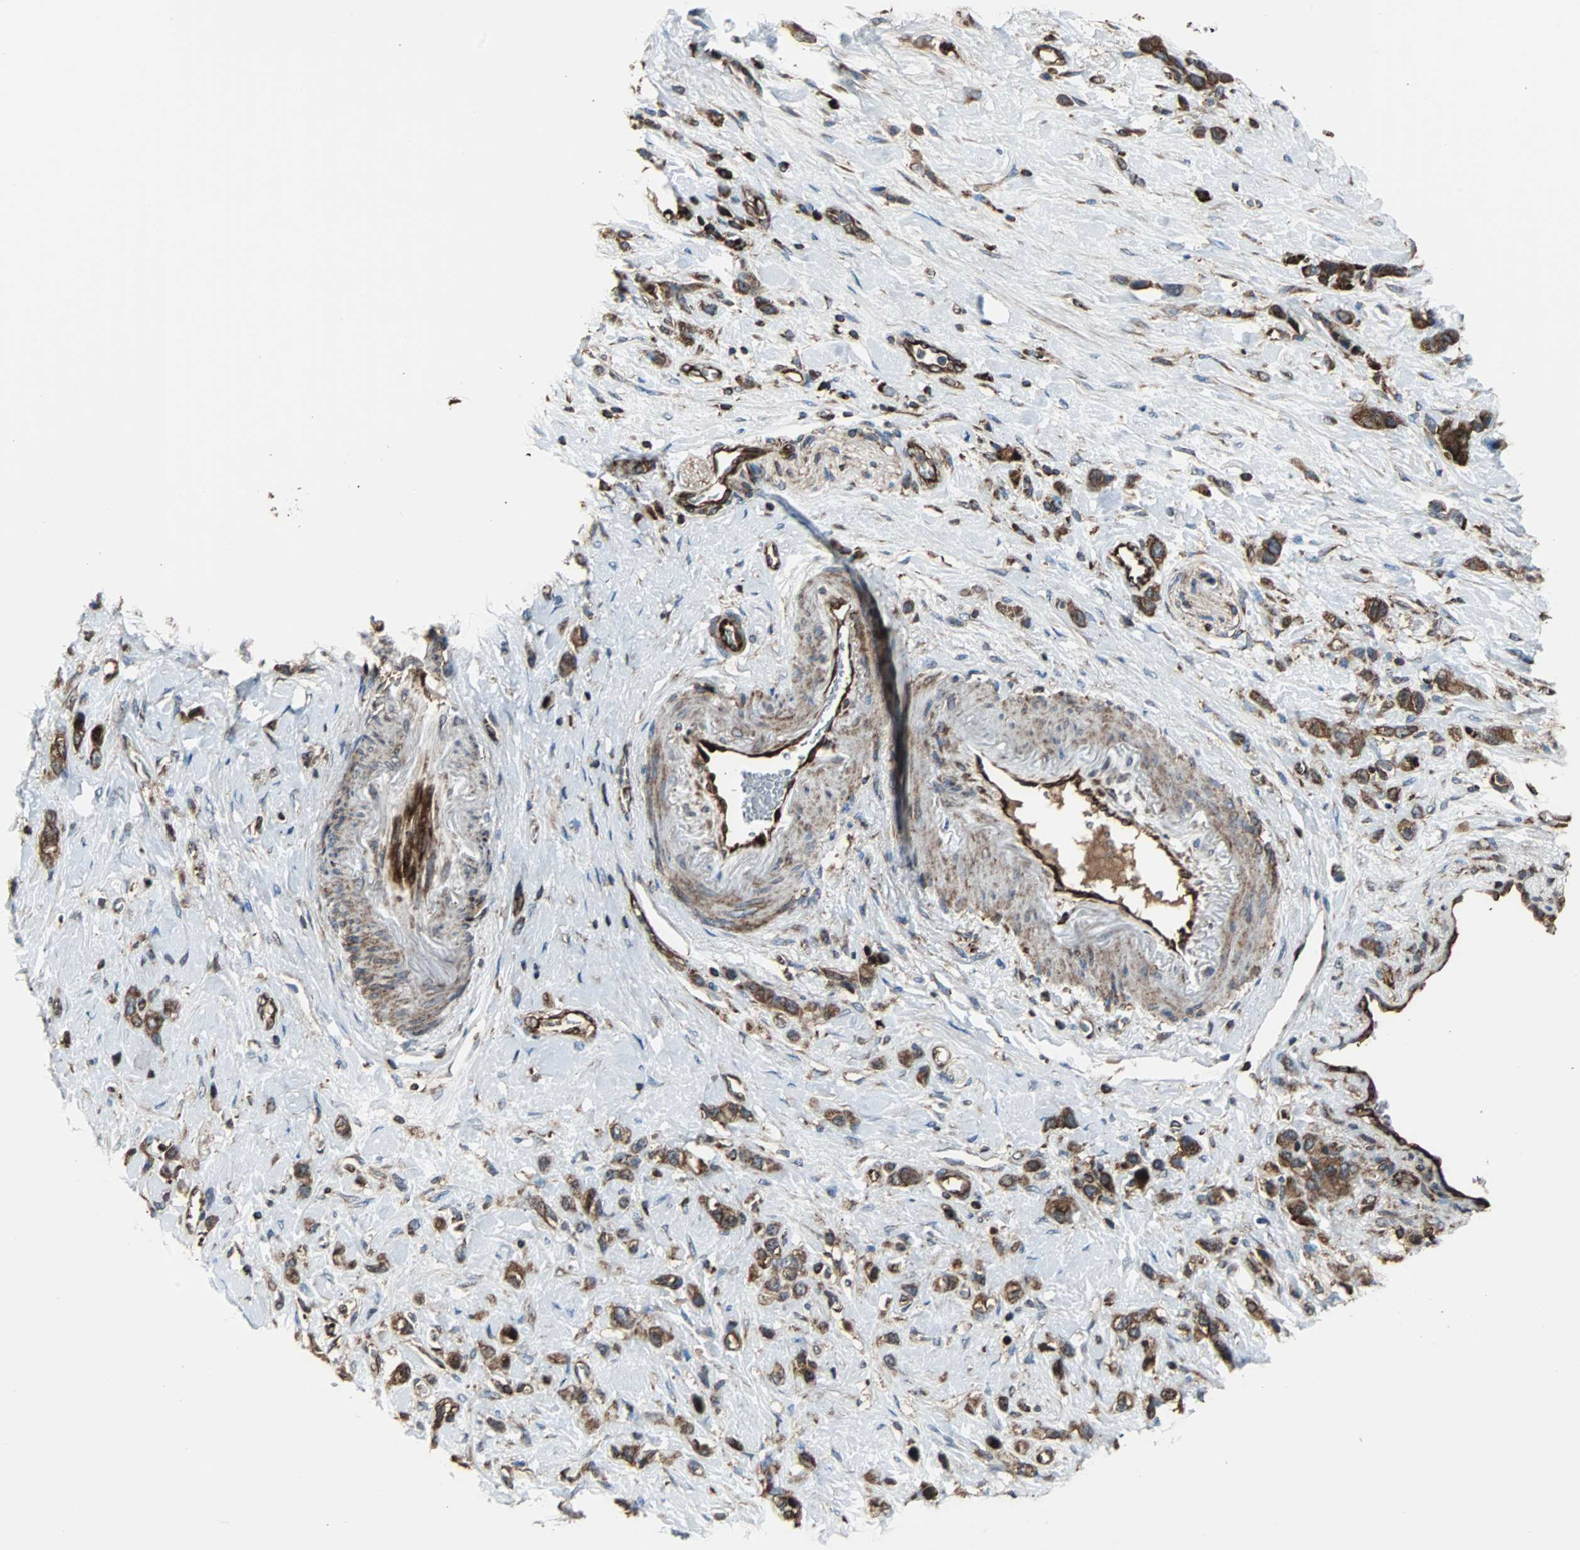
{"staining": {"intensity": "strong", "quantity": ">75%", "location": "cytoplasmic/membranous"}, "tissue": "stomach cancer", "cell_type": "Tumor cells", "image_type": "cancer", "snomed": [{"axis": "morphology", "description": "Normal tissue, NOS"}, {"axis": "morphology", "description": "Adenocarcinoma, NOS"}, {"axis": "morphology", "description": "Adenocarcinoma, High grade"}, {"axis": "topography", "description": "Stomach, upper"}, {"axis": "topography", "description": "Stomach"}], "caption": "The image reveals a brown stain indicating the presence of a protein in the cytoplasmic/membranous of tumor cells in stomach cancer (adenocarcinoma (high-grade)).", "gene": "RELA", "patient": {"sex": "female", "age": 65}}